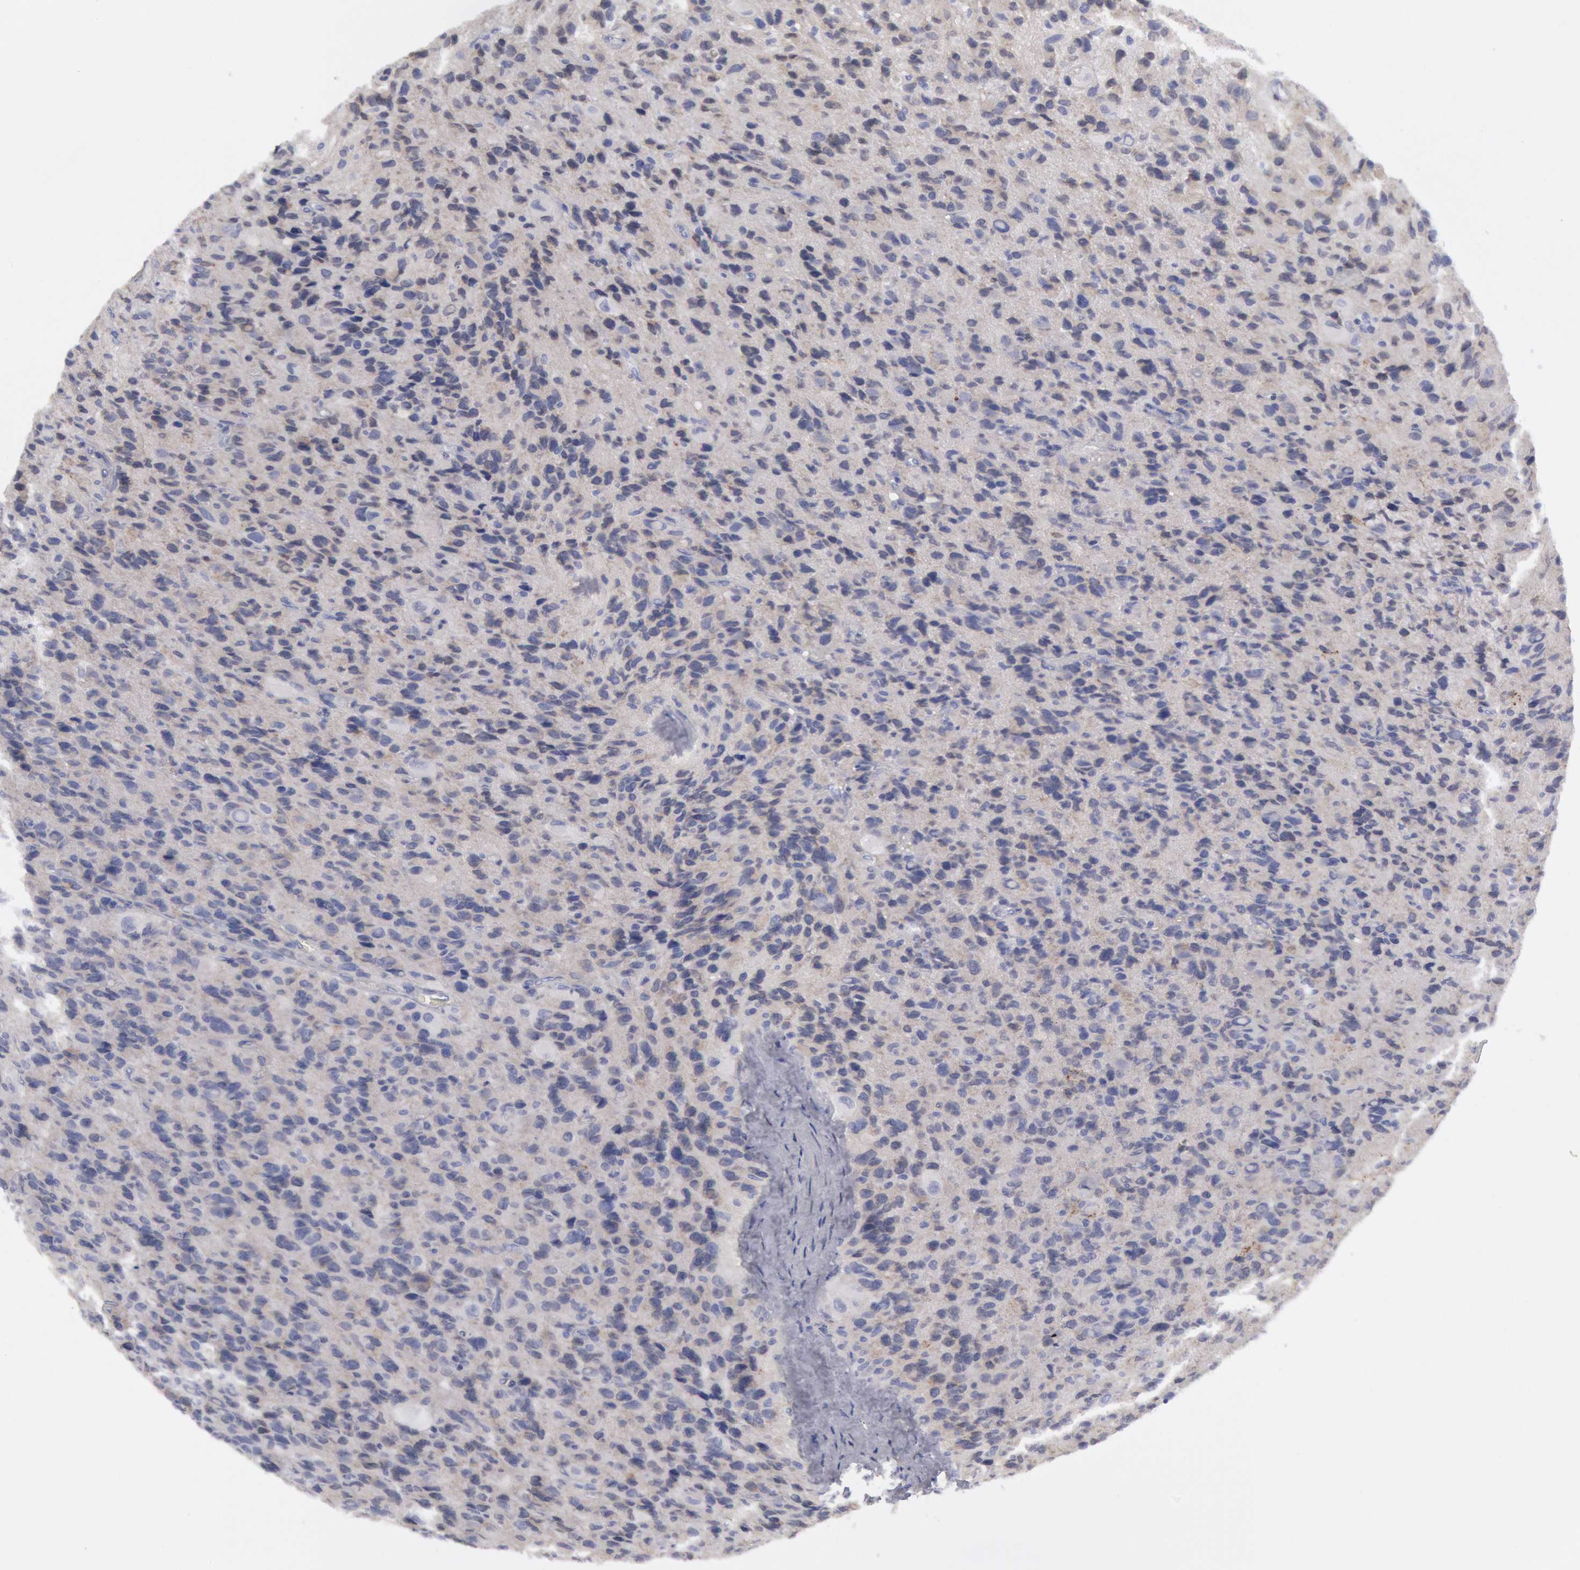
{"staining": {"intensity": "moderate", "quantity": "25%-75%", "location": "cytoplasmic/membranous"}, "tissue": "glioma", "cell_type": "Tumor cells", "image_type": "cancer", "snomed": [{"axis": "morphology", "description": "Glioma, malignant, High grade"}, {"axis": "topography", "description": "Brain"}], "caption": "An immunohistochemistry (IHC) histopathology image of tumor tissue is shown. Protein staining in brown highlights moderate cytoplasmic/membranous positivity in glioma within tumor cells.", "gene": "FHL1", "patient": {"sex": "male", "age": 77}}